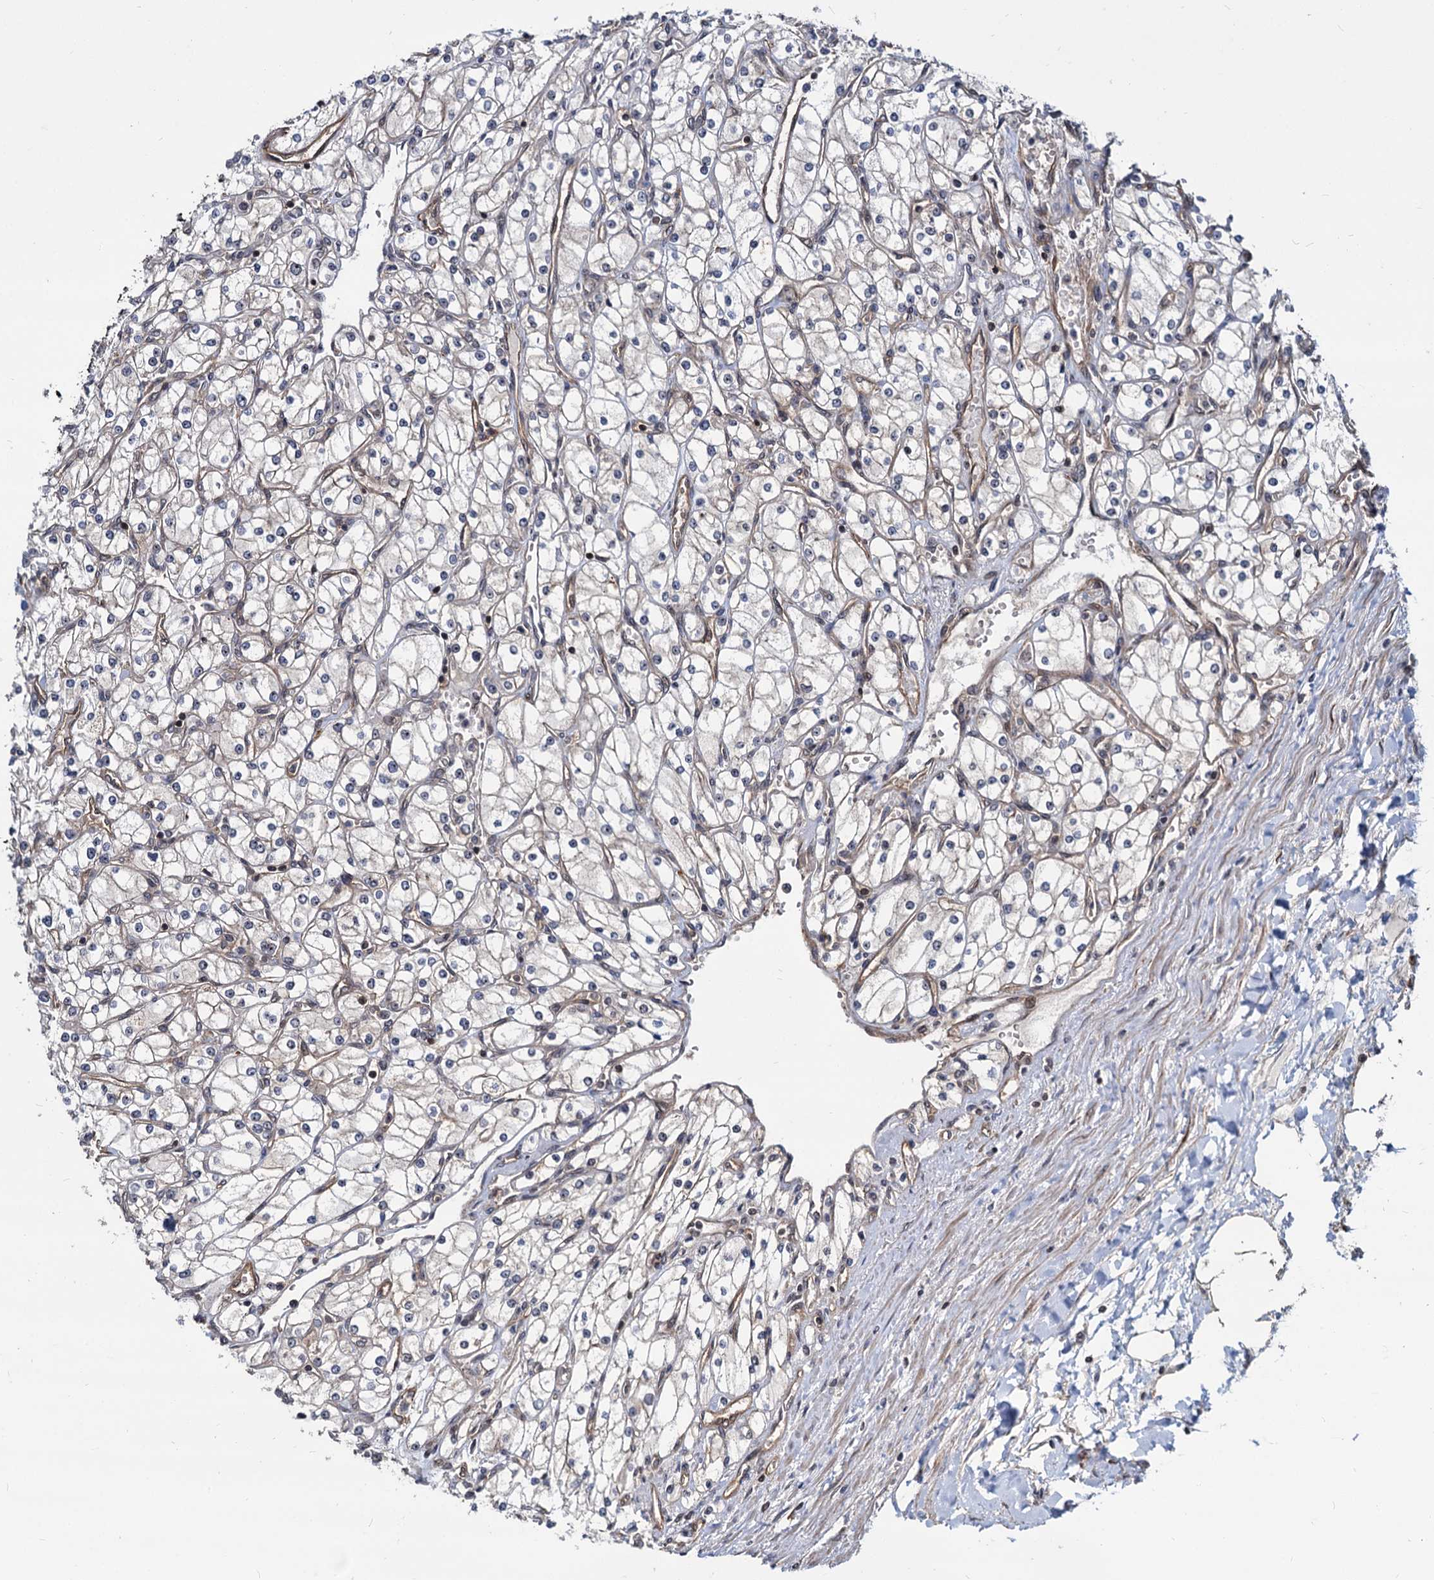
{"staining": {"intensity": "negative", "quantity": "none", "location": "none"}, "tissue": "renal cancer", "cell_type": "Tumor cells", "image_type": "cancer", "snomed": [{"axis": "morphology", "description": "Adenocarcinoma, NOS"}, {"axis": "topography", "description": "Kidney"}], "caption": "Immunohistochemistry (IHC) of human adenocarcinoma (renal) demonstrates no positivity in tumor cells.", "gene": "UBLCP1", "patient": {"sex": "male", "age": 80}}